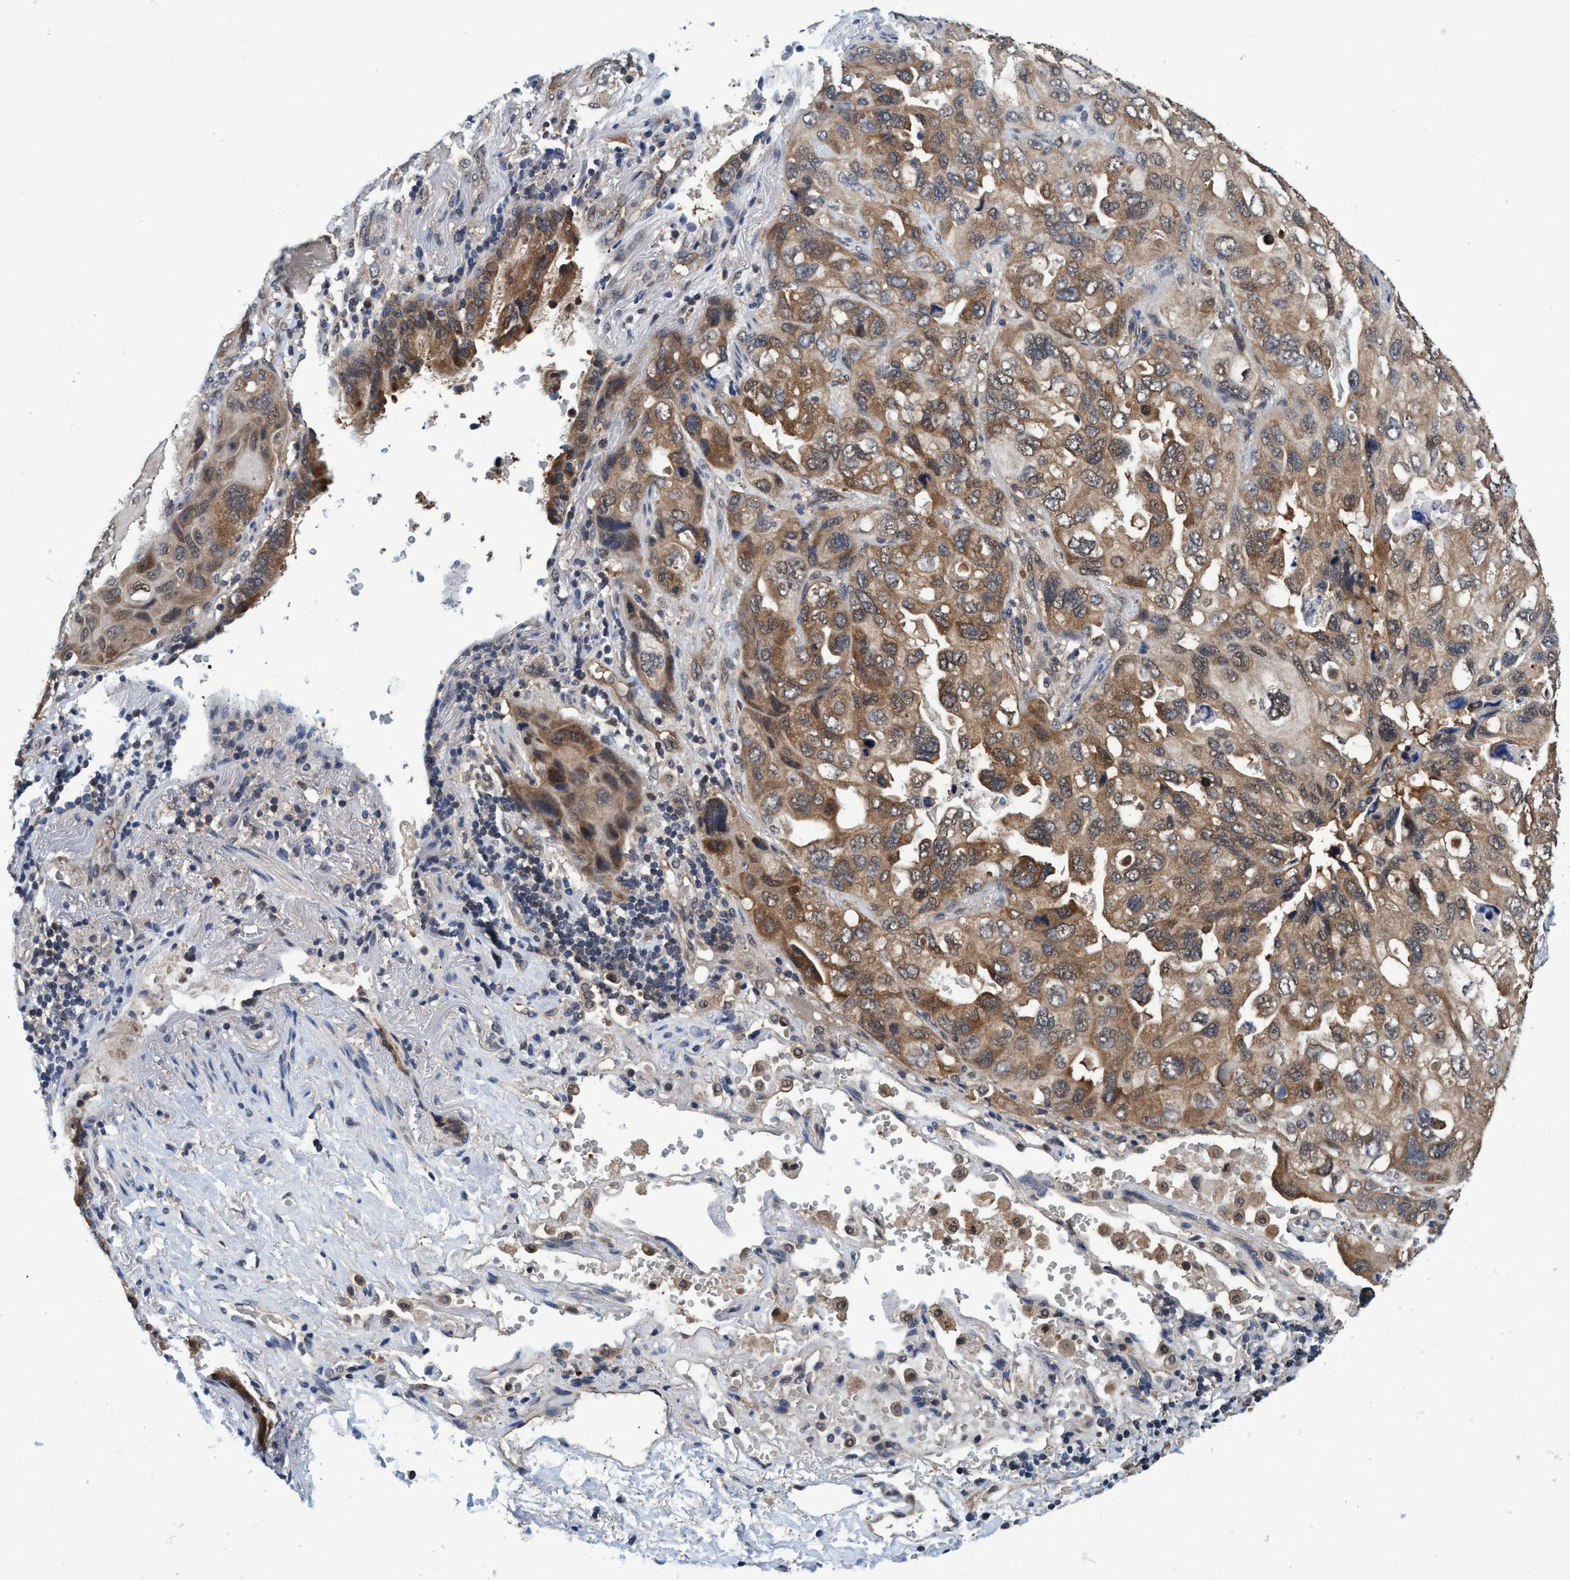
{"staining": {"intensity": "moderate", "quantity": ">75%", "location": "cytoplasmic/membranous"}, "tissue": "lung cancer", "cell_type": "Tumor cells", "image_type": "cancer", "snomed": [{"axis": "morphology", "description": "Squamous cell carcinoma, NOS"}, {"axis": "topography", "description": "Lung"}], "caption": "Squamous cell carcinoma (lung) stained for a protein (brown) reveals moderate cytoplasmic/membranous positive staining in about >75% of tumor cells.", "gene": "PSMD12", "patient": {"sex": "female", "age": 73}}